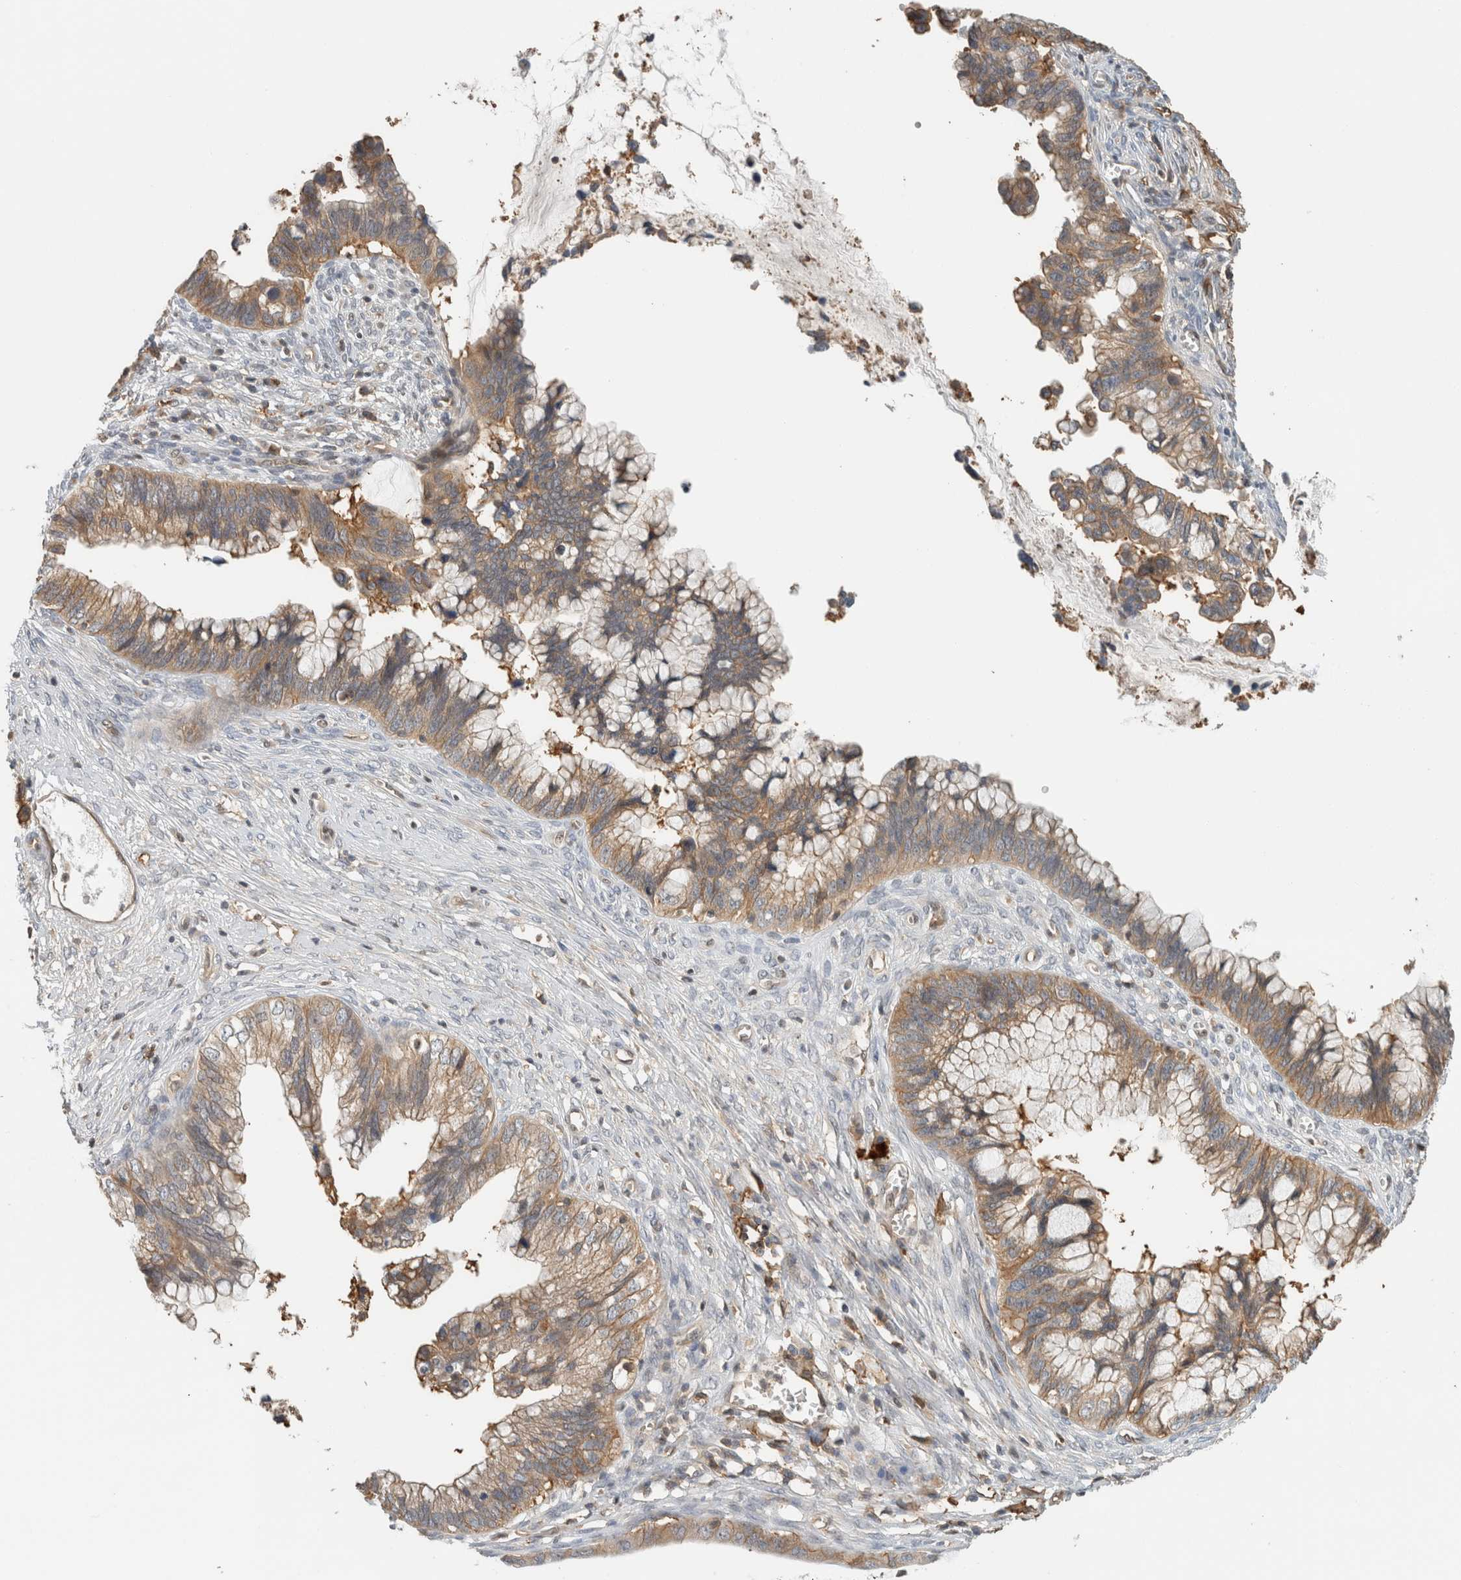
{"staining": {"intensity": "moderate", "quantity": ">75%", "location": "cytoplasmic/membranous"}, "tissue": "cervical cancer", "cell_type": "Tumor cells", "image_type": "cancer", "snomed": [{"axis": "morphology", "description": "Adenocarcinoma, NOS"}, {"axis": "topography", "description": "Cervix"}], "caption": "The immunohistochemical stain labels moderate cytoplasmic/membranous expression in tumor cells of cervical adenocarcinoma tissue.", "gene": "PFDN4", "patient": {"sex": "female", "age": 44}}